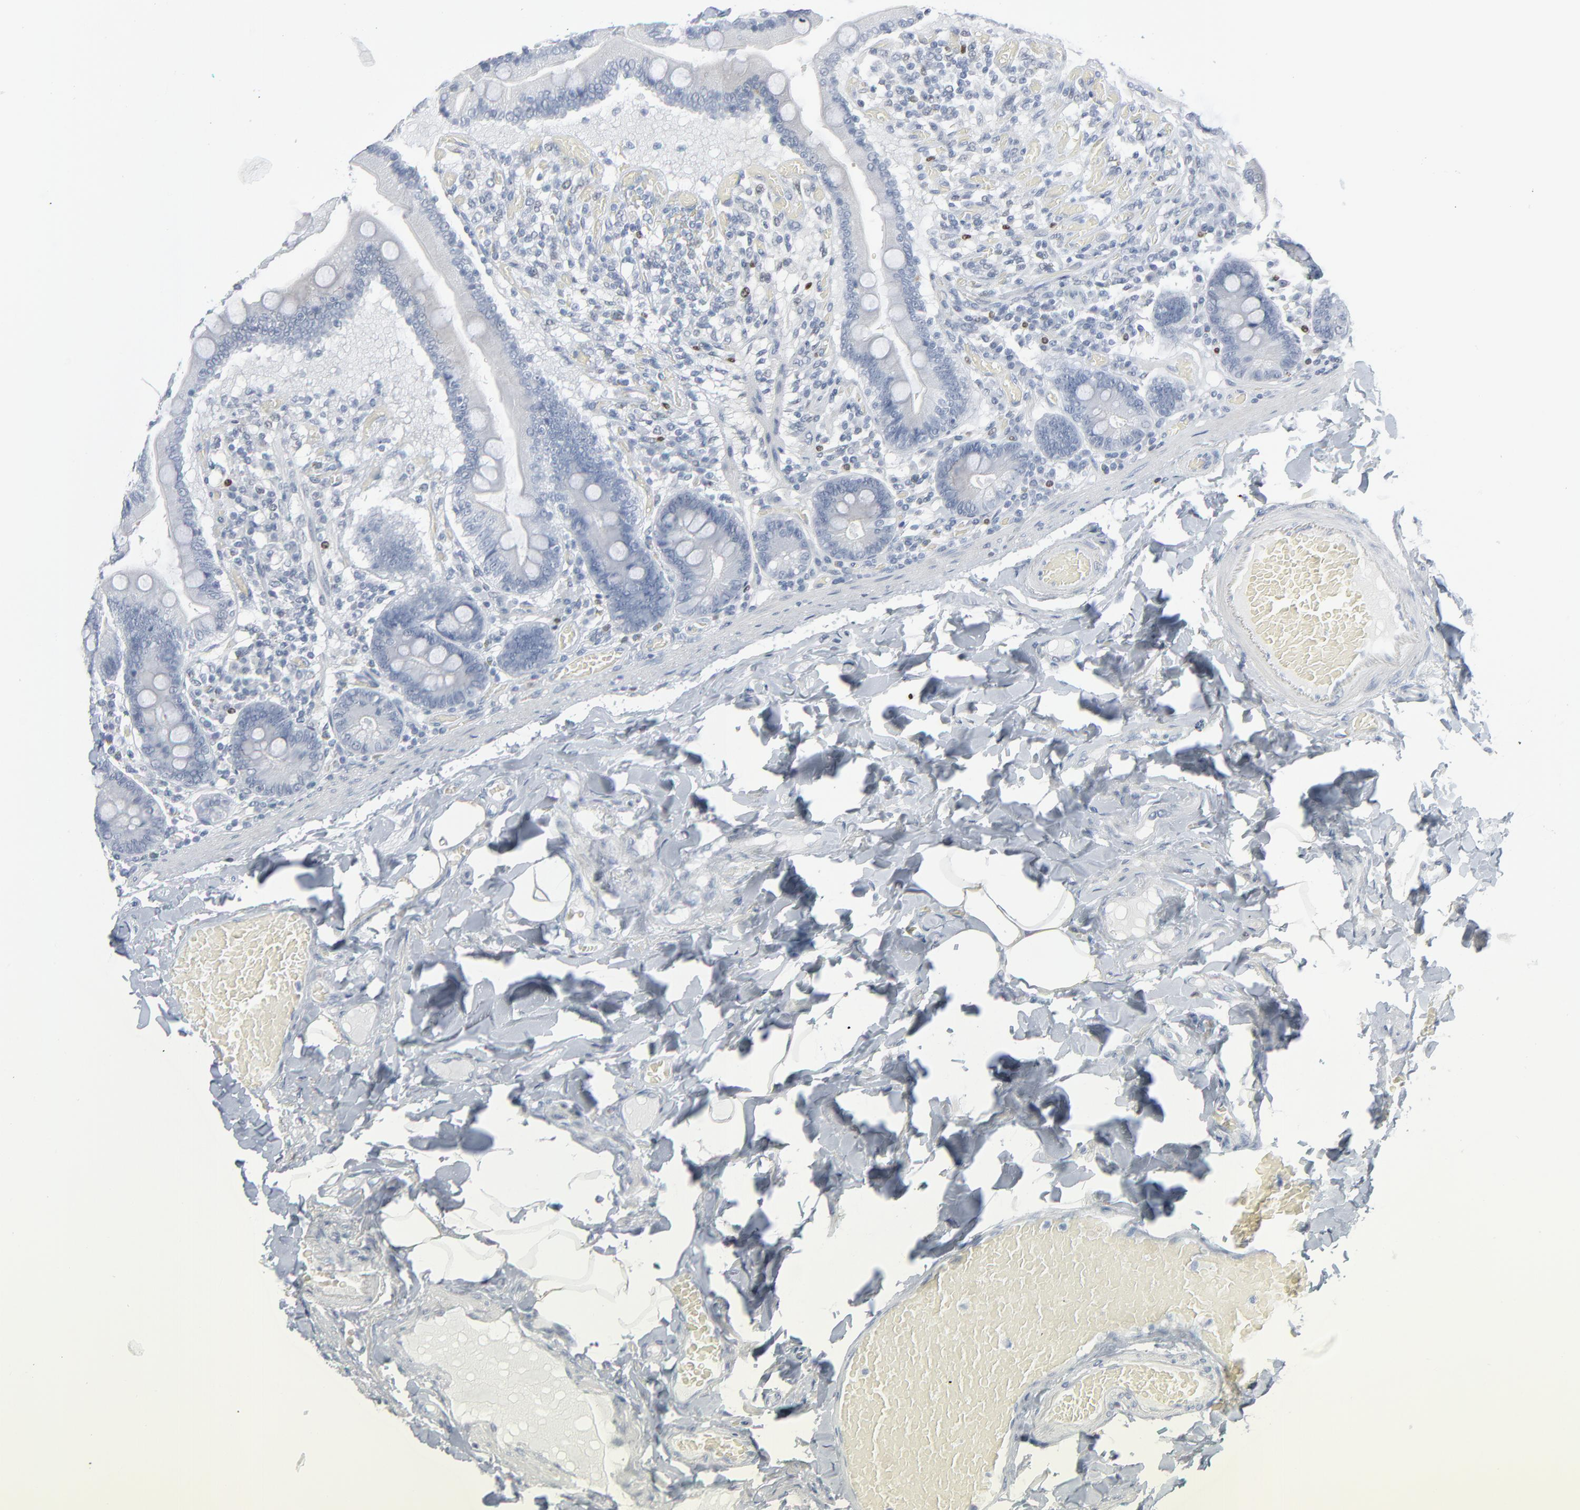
{"staining": {"intensity": "negative", "quantity": "none", "location": "none"}, "tissue": "duodenum", "cell_type": "Glandular cells", "image_type": "normal", "snomed": [{"axis": "morphology", "description": "Normal tissue, NOS"}, {"axis": "topography", "description": "Duodenum"}], "caption": "This is a micrograph of immunohistochemistry staining of benign duodenum, which shows no staining in glandular cells. The staining was performed using DAB to visualize the protein expression in brown, while the nuclei were stained in blue with hematoxylin (Magnification: 20x).", "gene": "MITF", "patient": {"sex": "male", "age": 66}}